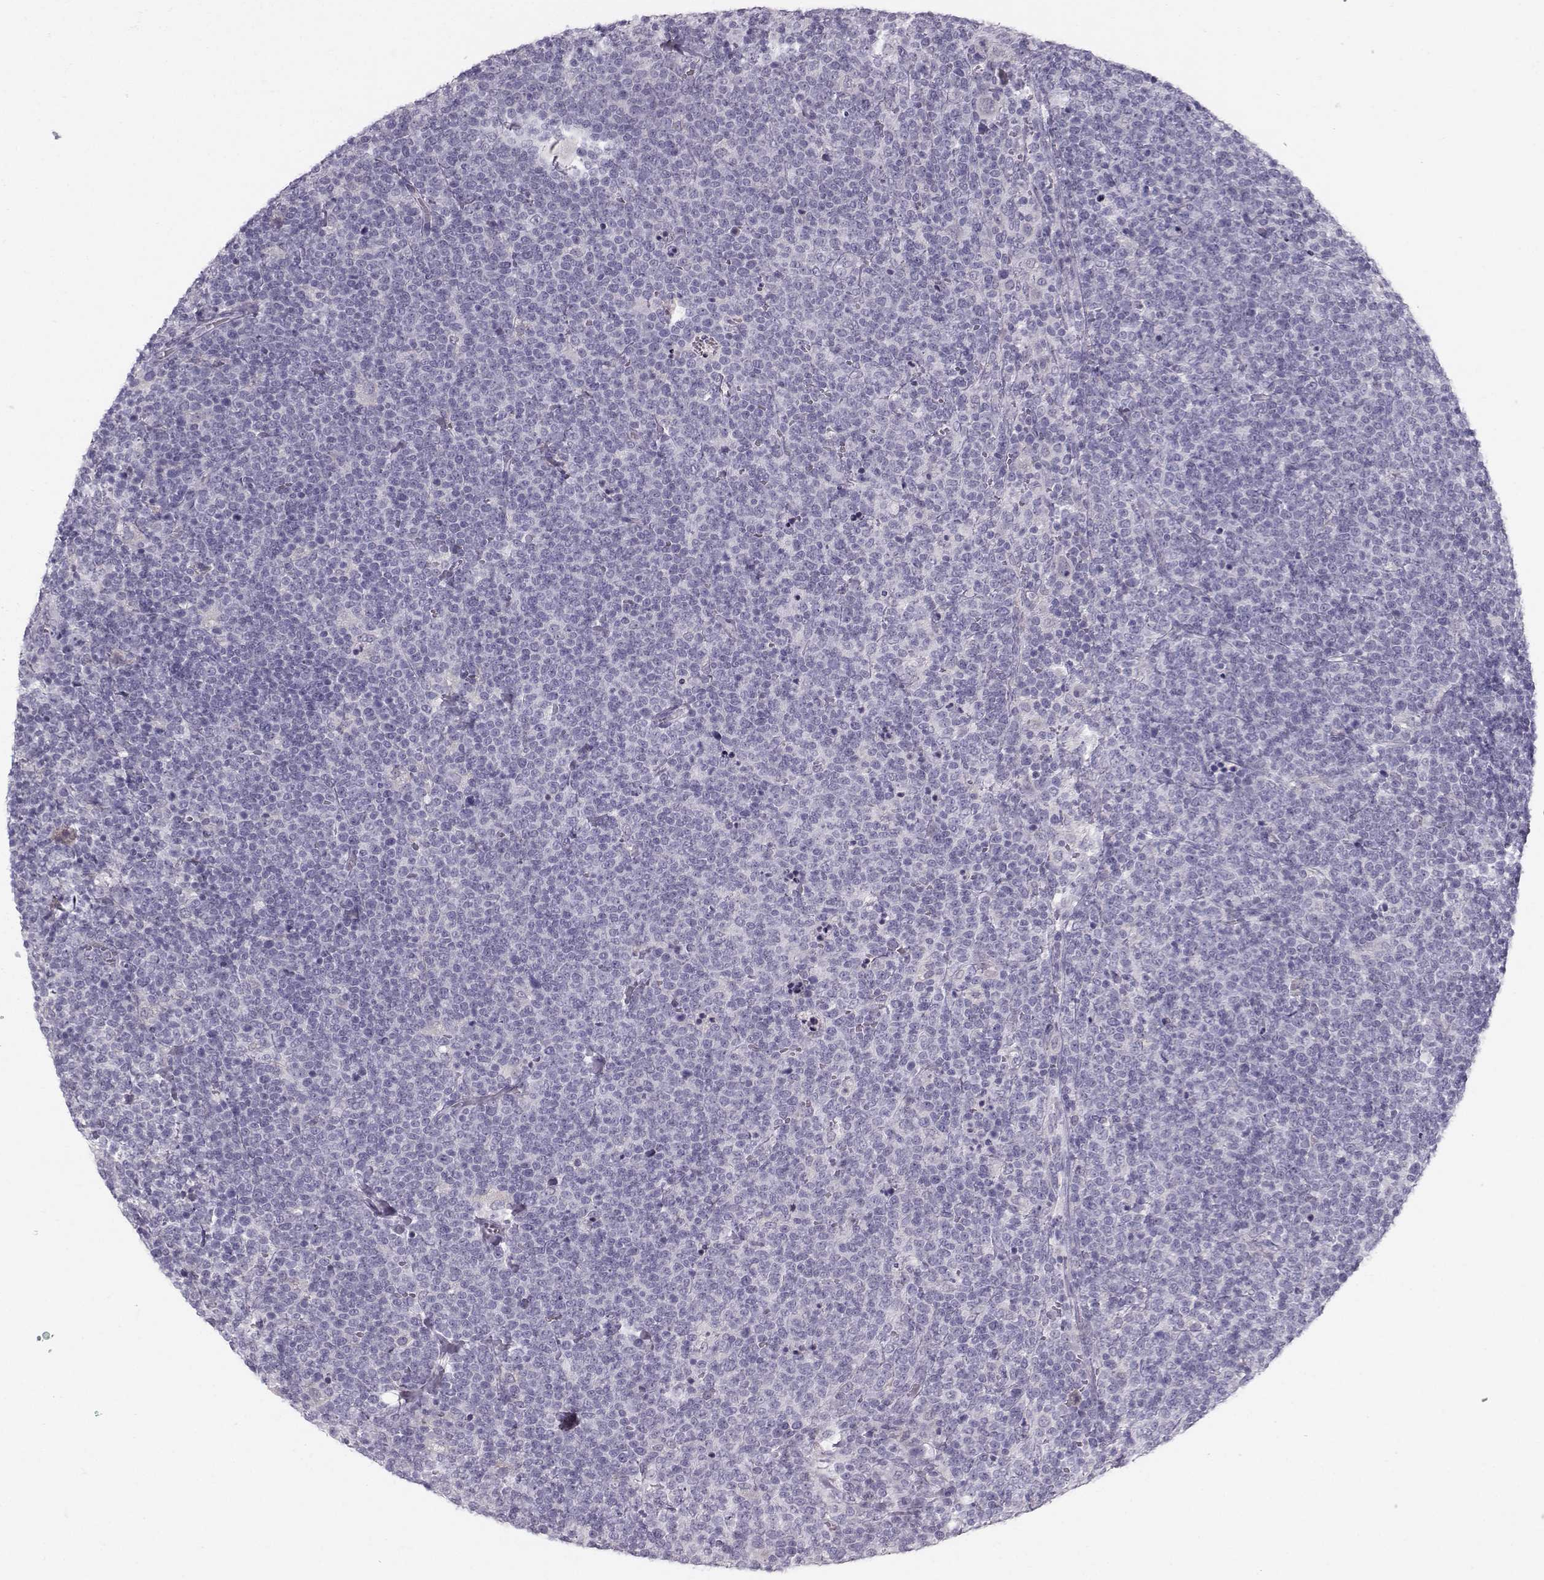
{"staining": {"intensity": "negative", "quantity": "none", "location": "none"}, "tissue": "lymphoma", "cell_type": "Tumor cells", "image_type": "cancer", "snomed": [{"axis": "morphology", "description": "Malignant lymphoma, non-Hodgkin's type, High grade"}, {"axis": "topography", "description": "Lymph node"}], "caption": "IHC photomicrograph of human lymphoma stained for a protein (brown), which exhibits no staining in tumor cells. Nuclei are stained in blue.", "gene": "CASR", "patient": {"sex": "male", "age": 61}}